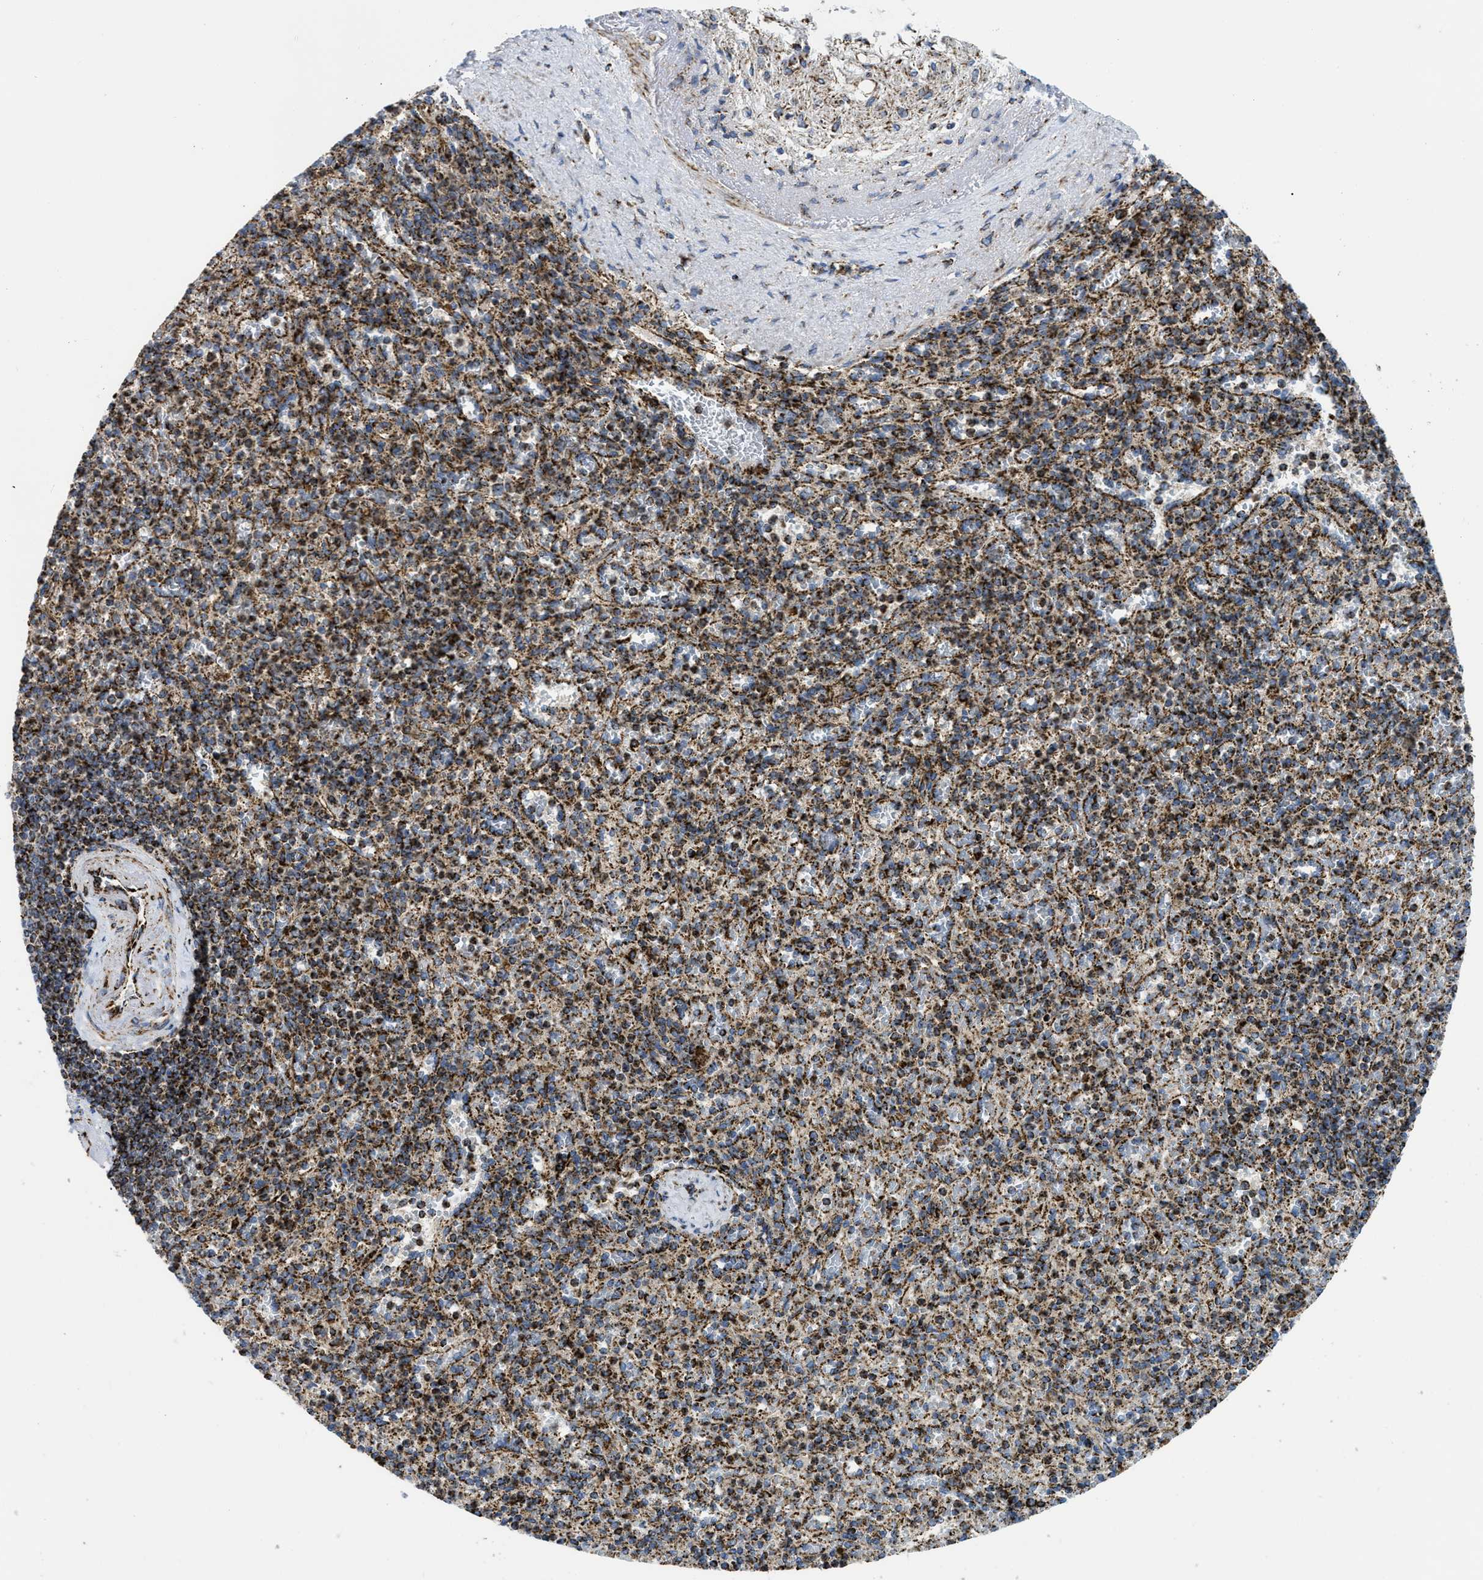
{"staining": {"intensity": "strong", "quantity": ">75%", "location": "cytoplasmic/membranous"}, "tissue": "spleen", "cell_type": "Cells in red pulp", "image_type": "normal", "snomed": [{"axis": "morphology", "description": "Normal tissue, NOS"}, {"axis": "topography", "description": "Spleen"}], "caption": "Normal spleen was stained to show a protein in brown. There is high levels of strong cytoplasmic/membranous expression in about >75% of cells in red pulp. (brown staining indicates protein expression, while blue staining denotes nuclei).", "gene": "SQOR", "patient": {"sex": "female", "age": 74}}